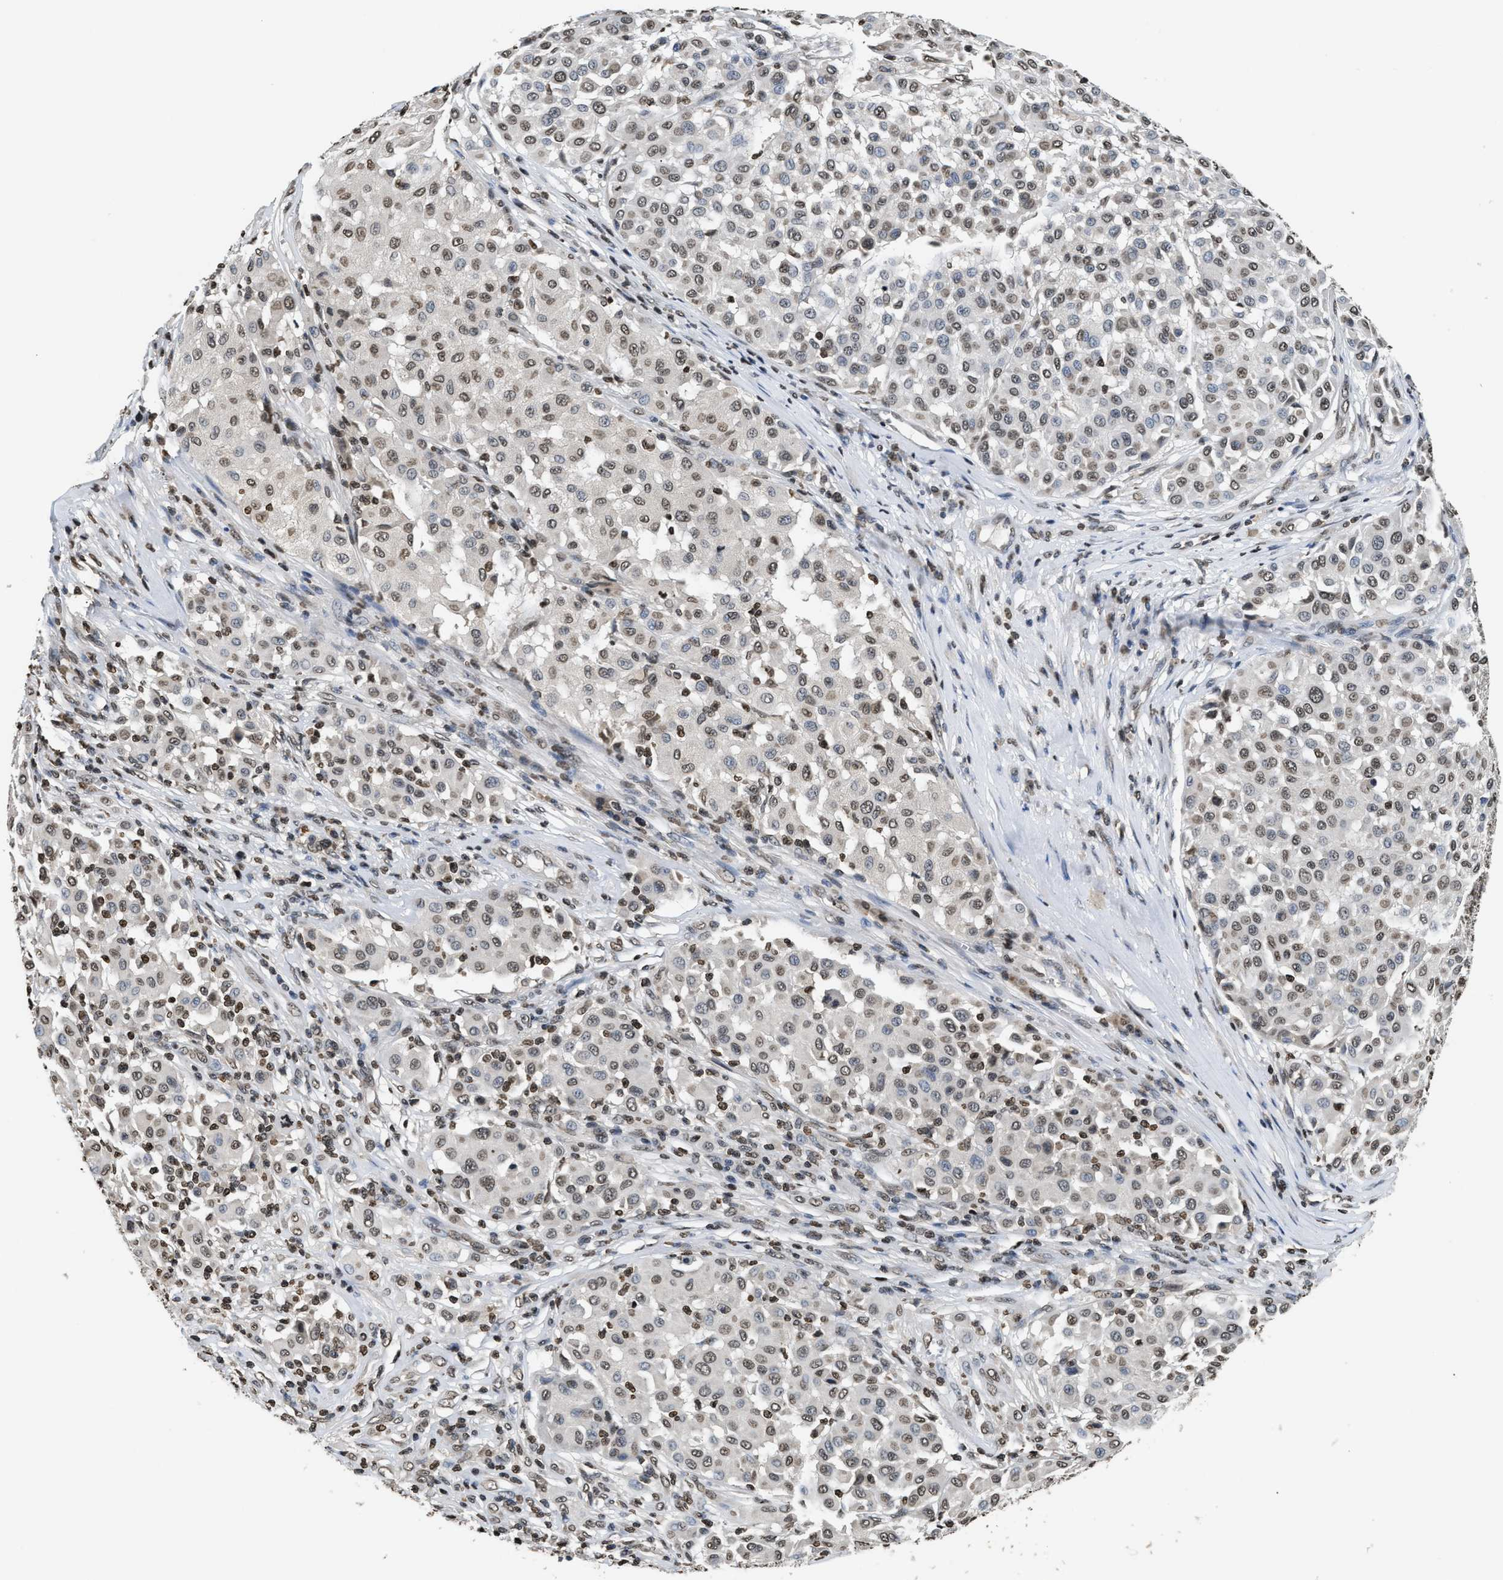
{"staining": {"intensity": "weak", "quantity": ">75%", "location": "nuclear"}, "tissue": "melanoma", "cell_type": "Tumor cells", "image_type": "cancer", "snomed": [{"axis": "morphology", "description": "Malignant melanoma, Metastatic site"}, {"axis": "topography", "description": "Soft tissue"}], "caption": "Immunohistochemistry (IHC) (DAB (3,3'-diaminobenzidine)) staining of human melanoma shows weak nuclear protein expression in approximately >75% of tumor cells.", "gene": "DNASE1L3", "patient": {"sex": "male", "age": 41}}